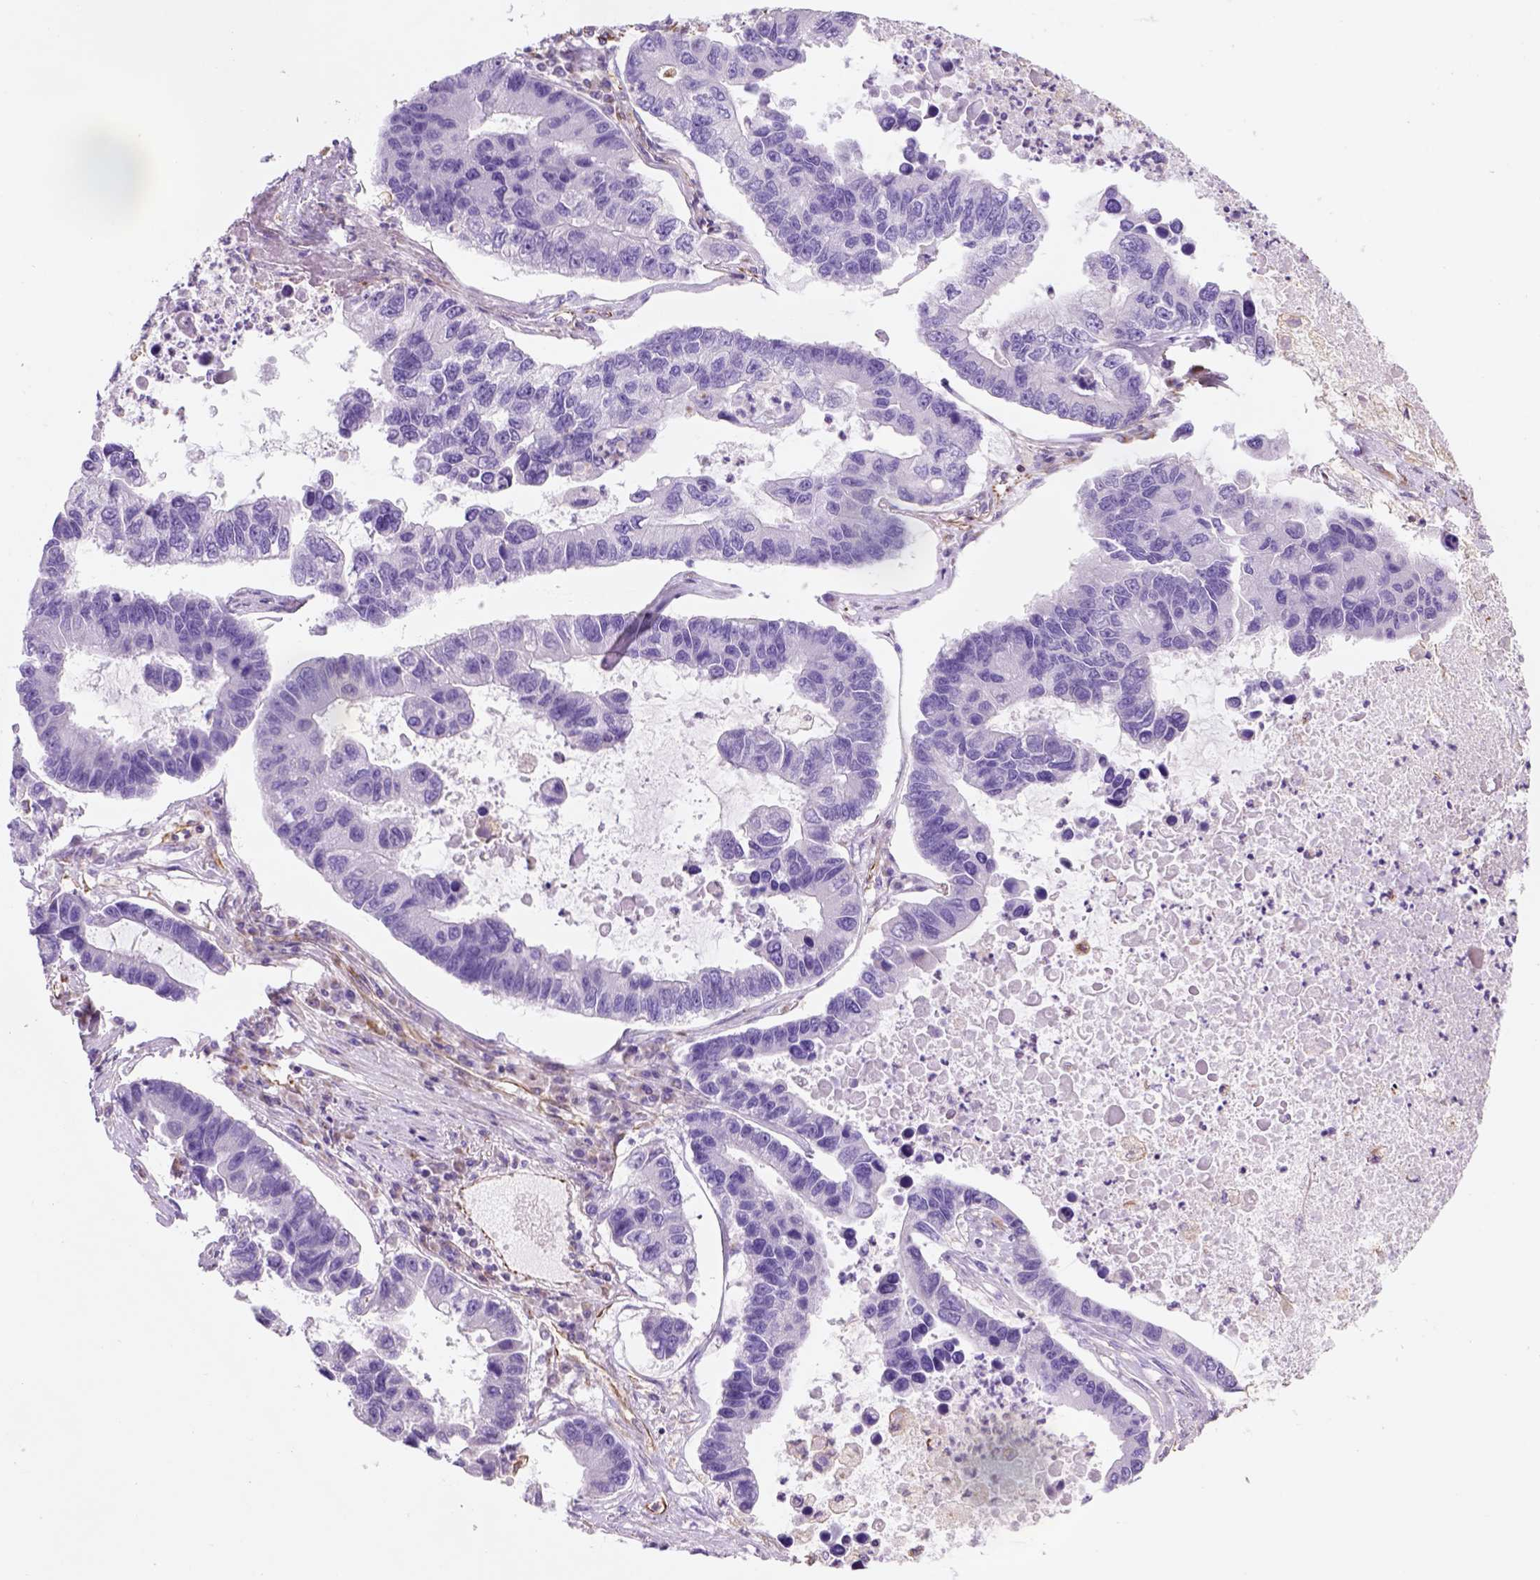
{"staining": {"intensity": "negative", "quantity": "none", "location": "none"}, "tissue": "lung cancer", "cell_type": "Tumor cells", "image_type": "cancer", "snomed": [{"axis": "morphology", "description": "Adenocarcinoma, NOS"}, {"axis": "topography", "description": "Bronchus"}, {"axis": "topography", "description": "Lung"}], "caption": "IHC photomicrograph of human adenocarcinoma (lung) stained for a protein (brown), which exhibits no staining in tumor cells.", "gene": "ZZZ3", "patient": {"sex": "female", "age": 51}}